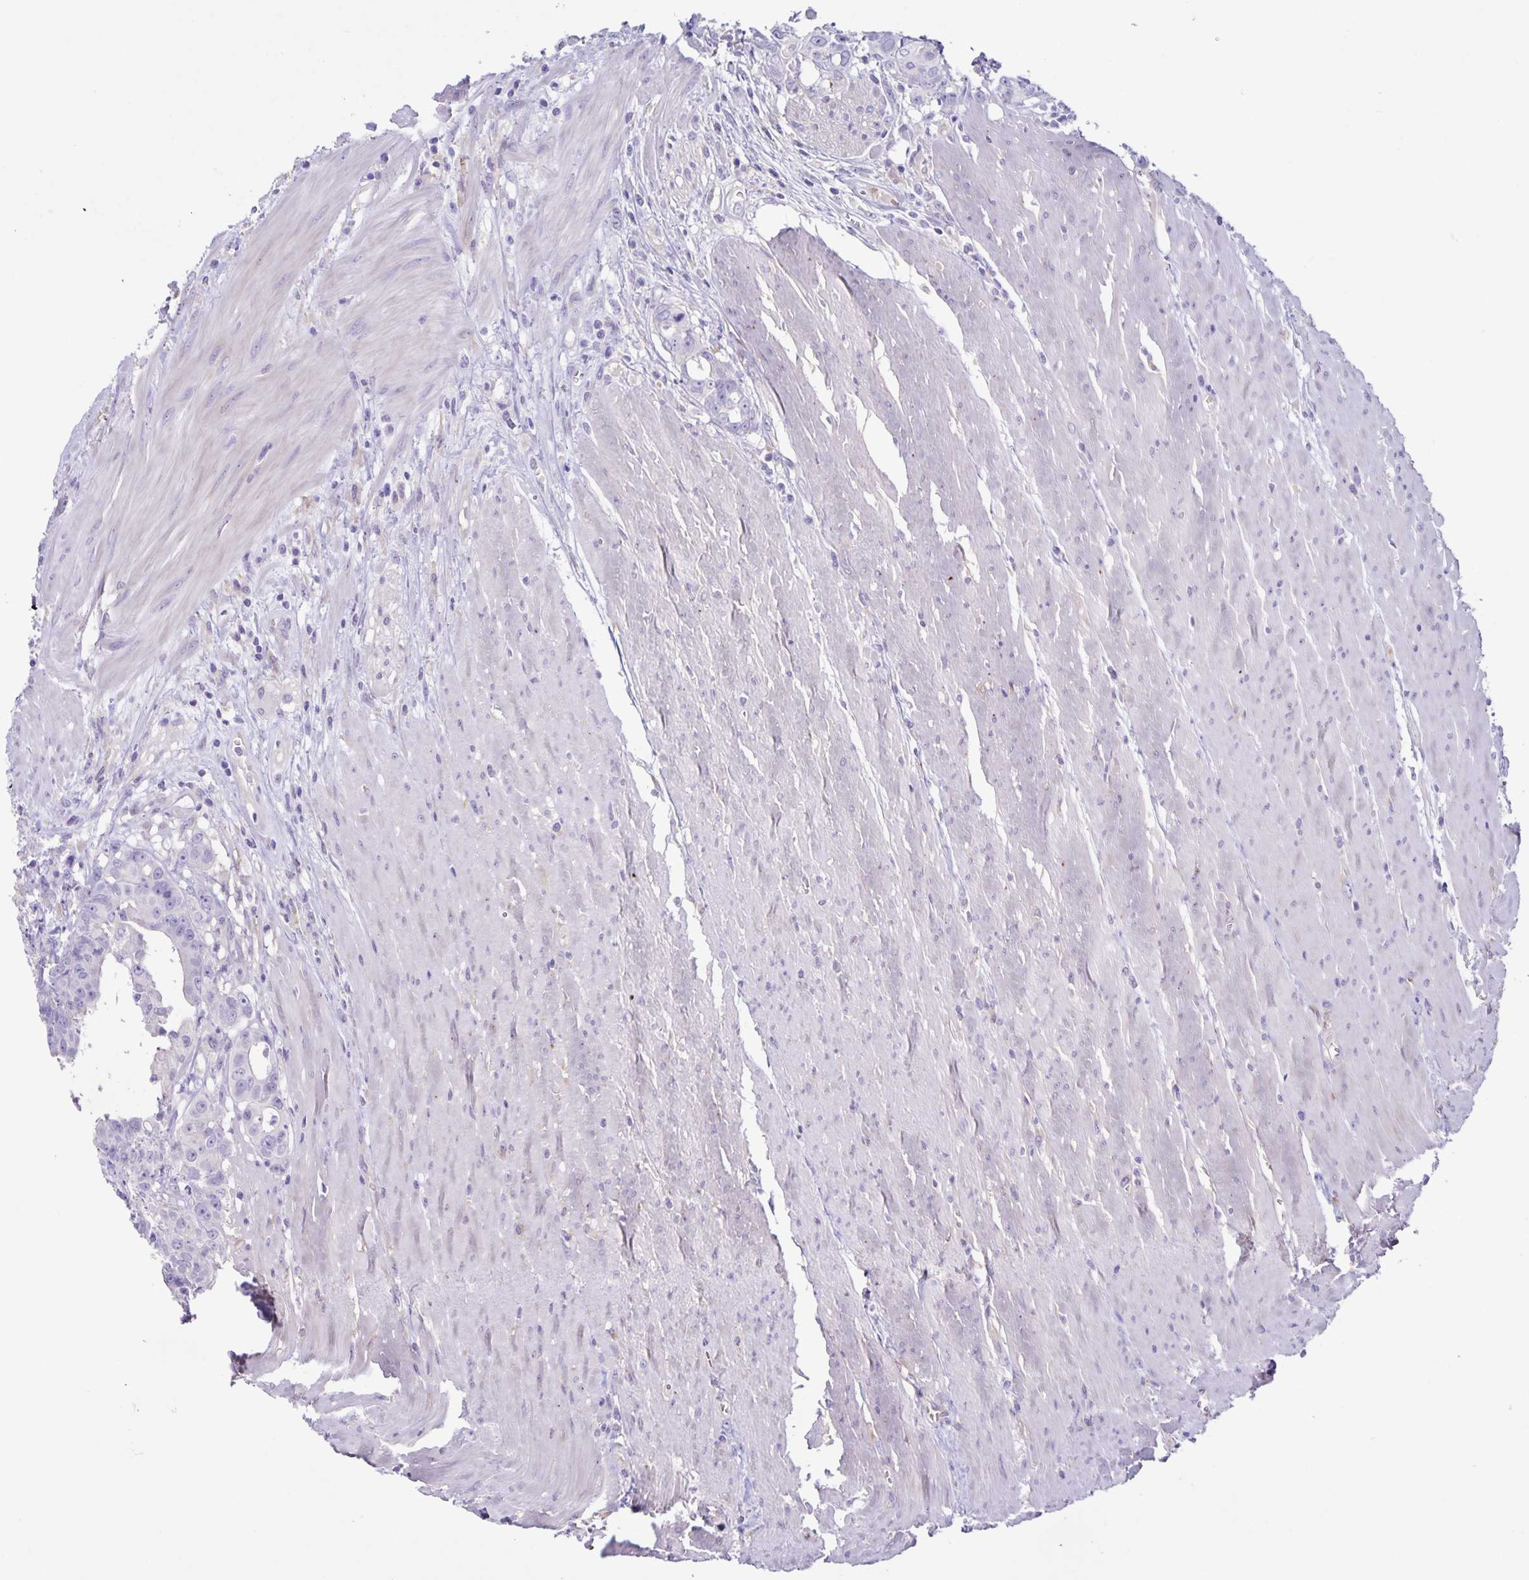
{"staining": {"intensity": "negative", "quantity": "none", "location": "none"}, "tissue": "colorectal cancer", "cell_type": "Tumor cells", "image_type": "cancer", "snomed": [{"axis": "morphology", "description": "Adenocarcinoma, NOS"}, {"axis": "topography", "description": "Rectum"}], "caption": "Colorectal adenocarcinoma was stained to show a protein in brown. There is no significant staining in tumor cells.", "gene": "BOLL", "patient": {"sex": "female", "age": 62}}